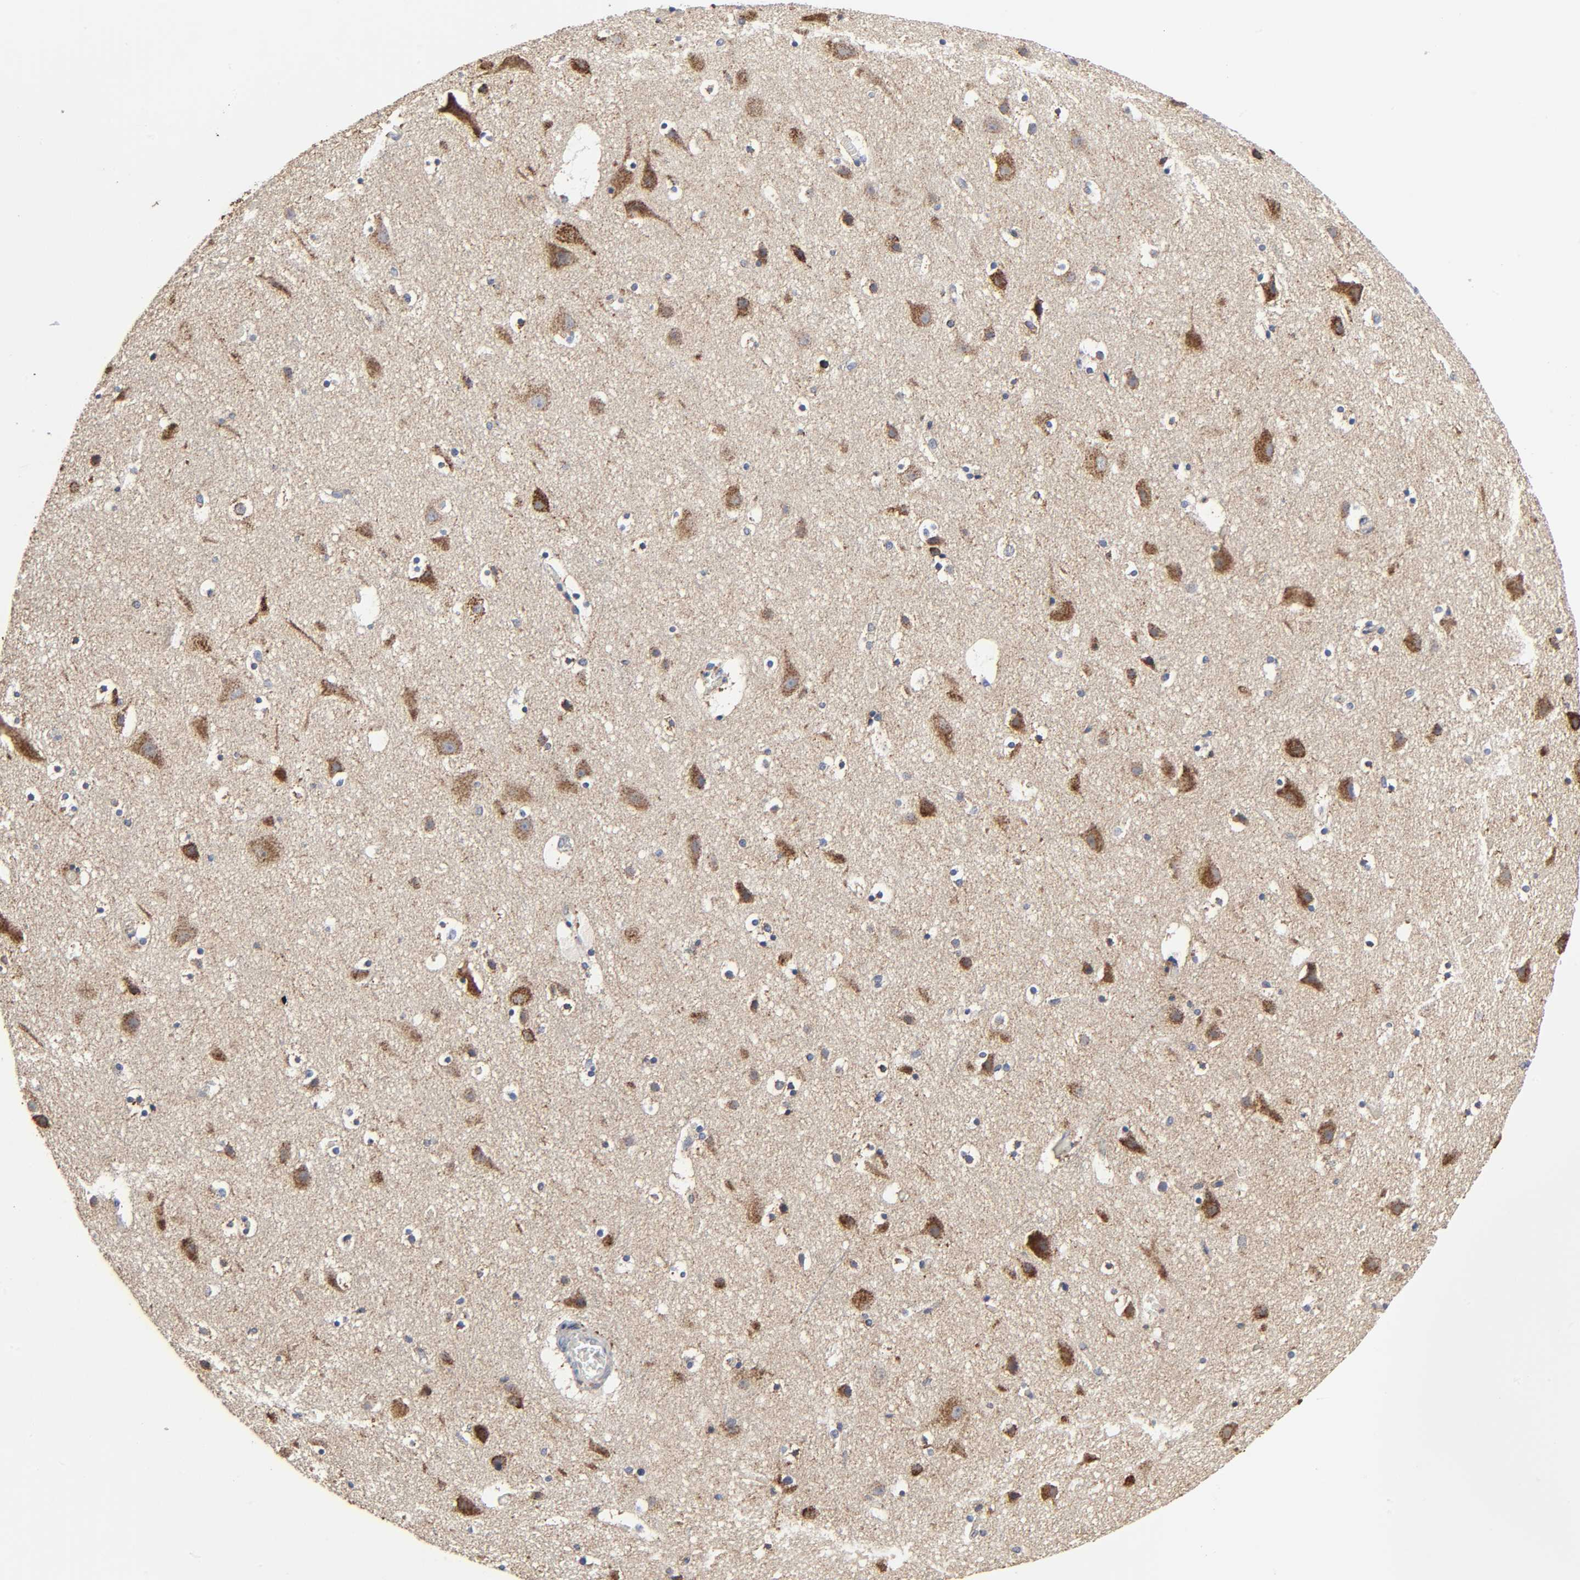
{"staining": {"intensity": "weak", "quantity": "25%-75%", "location": "cytoplasmic/membranous"}, "tissue": "cerebral cortex", "cell_type": "Endothelial cells", "image_type": "normal", "snomed": [{"axis": "morphology", "description": "Normal tissue, NOS"}, {"axis": "topography", "description": "Cerebral cortex"}], "caption": "An immunohistochemistry (IHC) histopathology image of normal tissue is shown. Protein staining in brown shows weak cytoplasmic/membranous positivity in cerebral cortex within endothelial cells.", "gene": "COX6B1", "patient": {"sex": "male", "age": 62}}